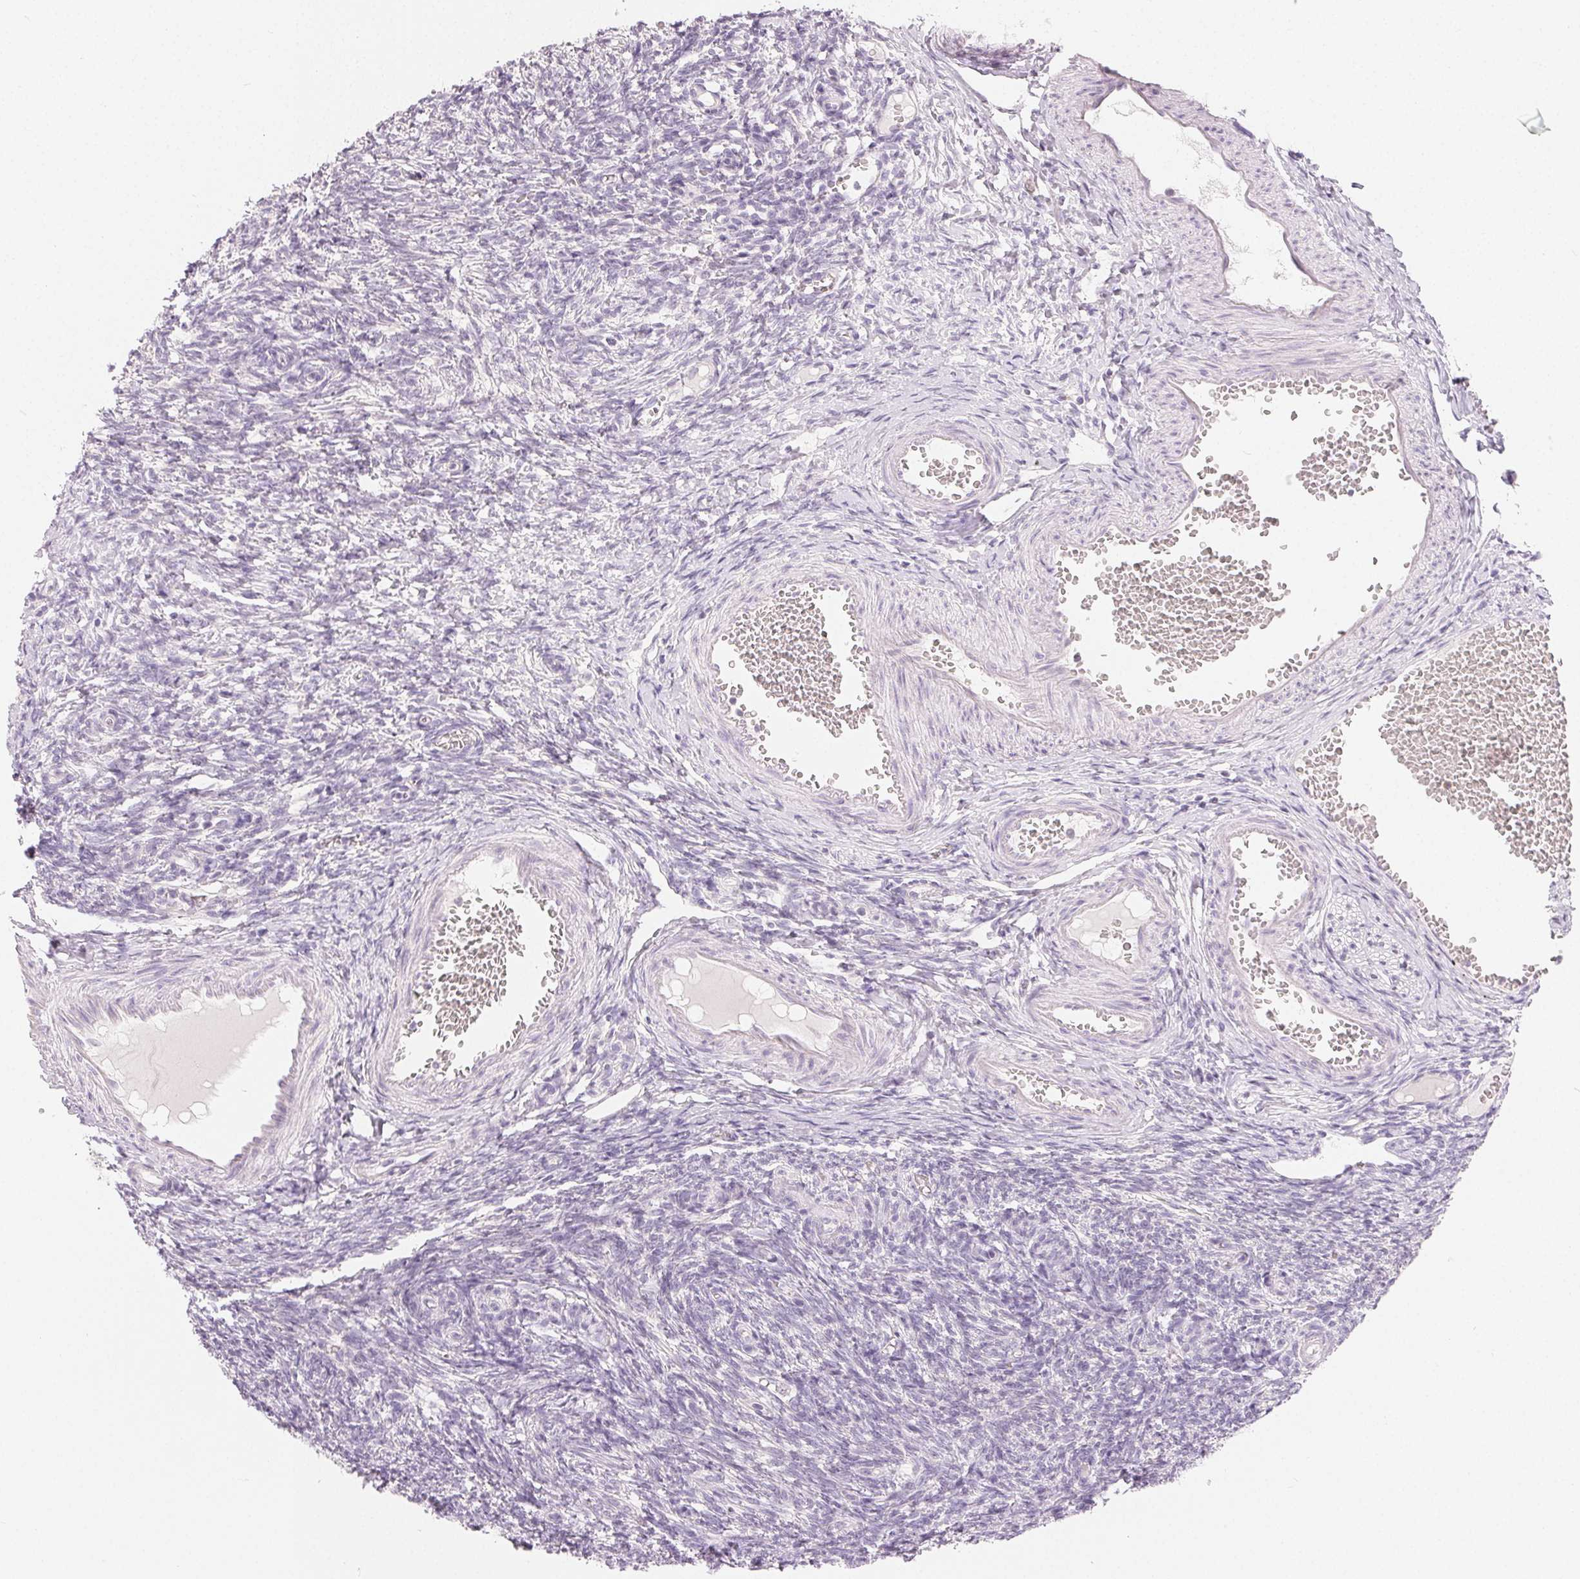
{"staining": {"intensity": "weak", "quantity": "<25%", "location": "cytoplasmic/membranous"}, "tissue": "ovary", "cell_type": "Follicle cells", "image_type": "normal", "snomed": [{"axis": "morphology", "description": "Normal tissue, NOS"}, {"axis": "topography", "description": "Ovary"}], "caption": "This histopathology image is of benign ovary stained with IHC to label a protein in brown with the nuclei are counter-stained blue. There is no expression in follicle cells.", "gene": "SFTPD", "patient": {"sex": "female", "age": 39}}